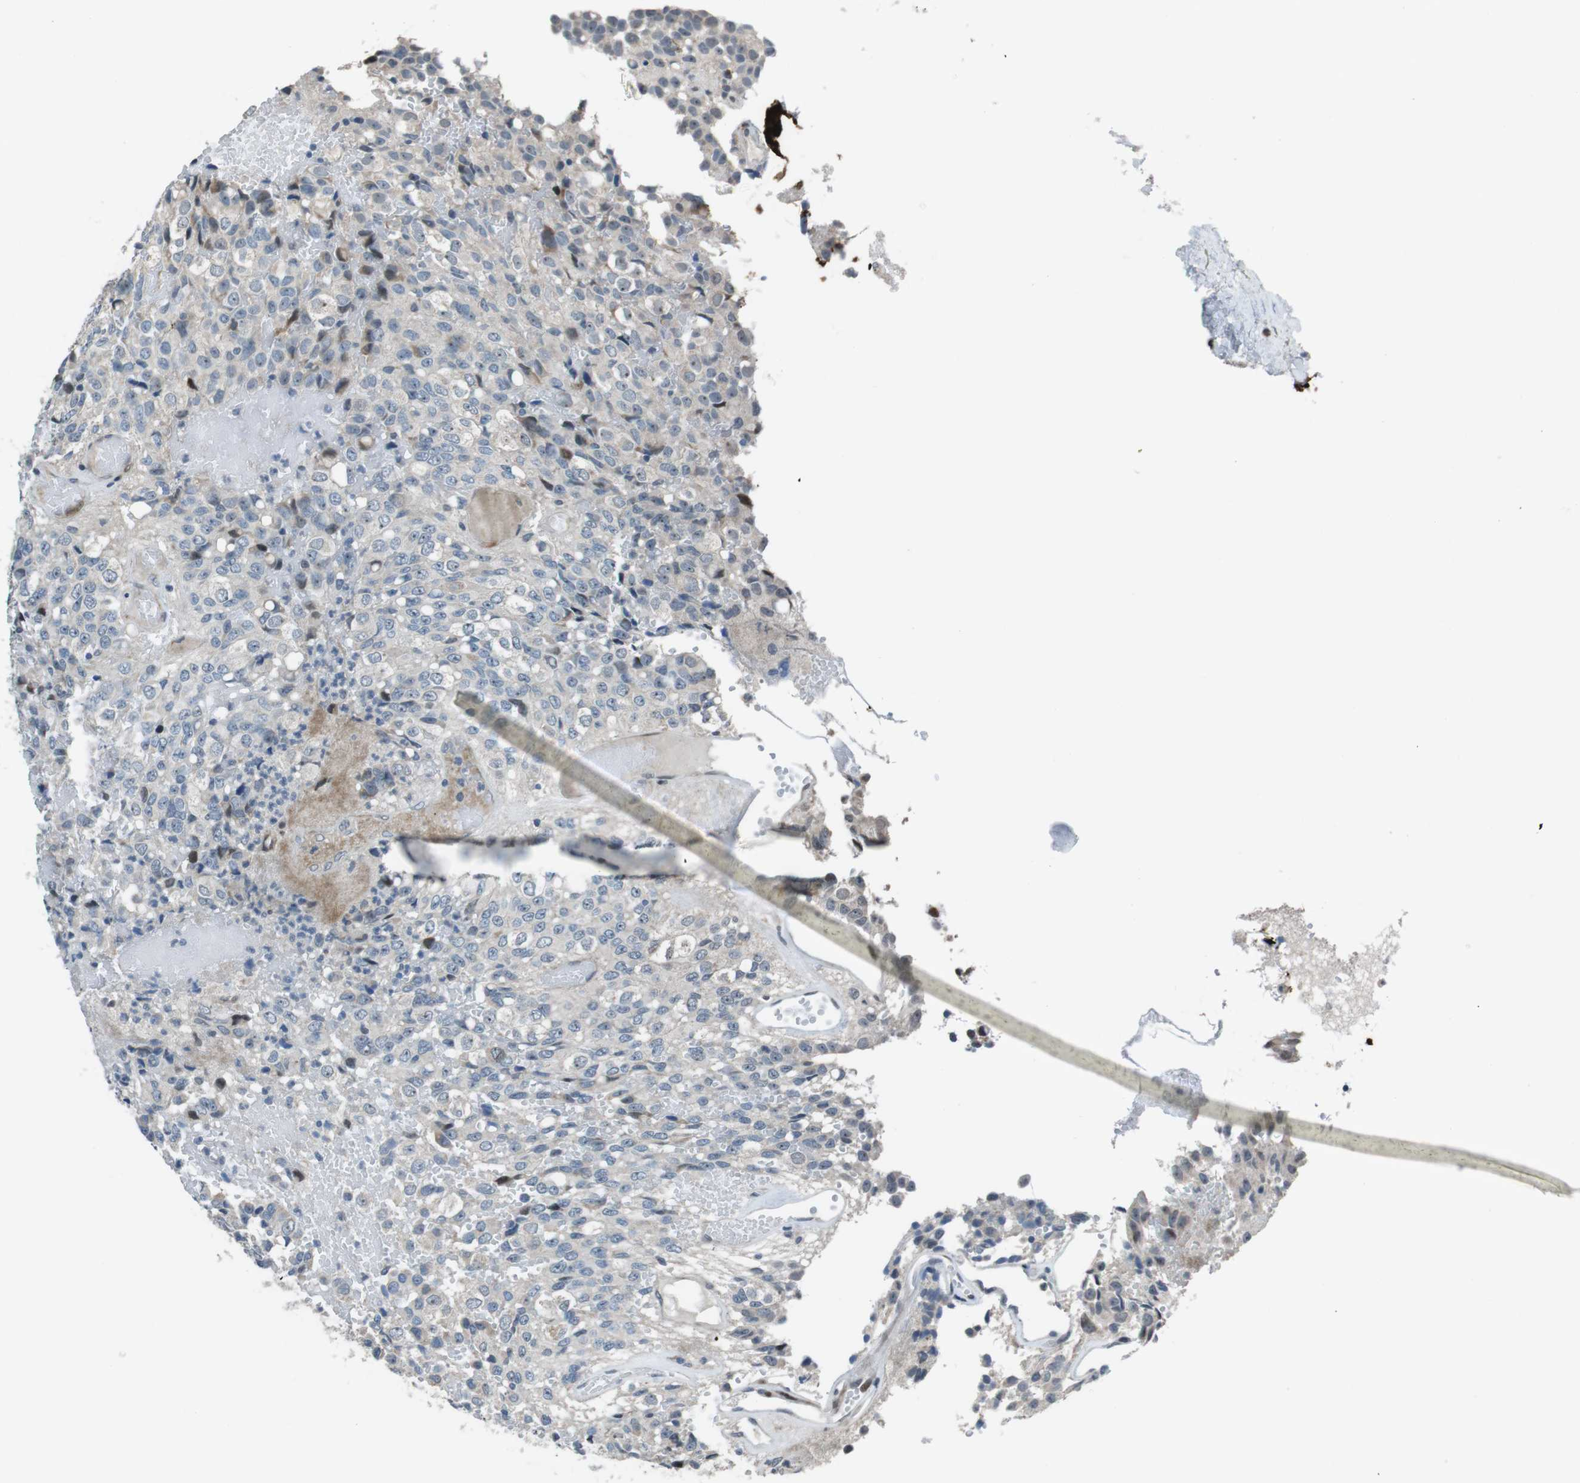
{"staining": {"intensity": "weak", "quantity": "<25%", "location": "nuclear"}, "tissue": "glioma", "cell_type": "Tumor cells", "image_type": "cancer", "snomed": [{"axis": "morphology", "description": "Glioma, malignant, High grade"}, {"axis": "topography", "description": "Brain"}], "caption": "Immunohistochemistry (IHC) of glioma displays no positivity in tumor cells.", "gene": "PBRM1", "patient": {"sex": "male", "age": 32}}